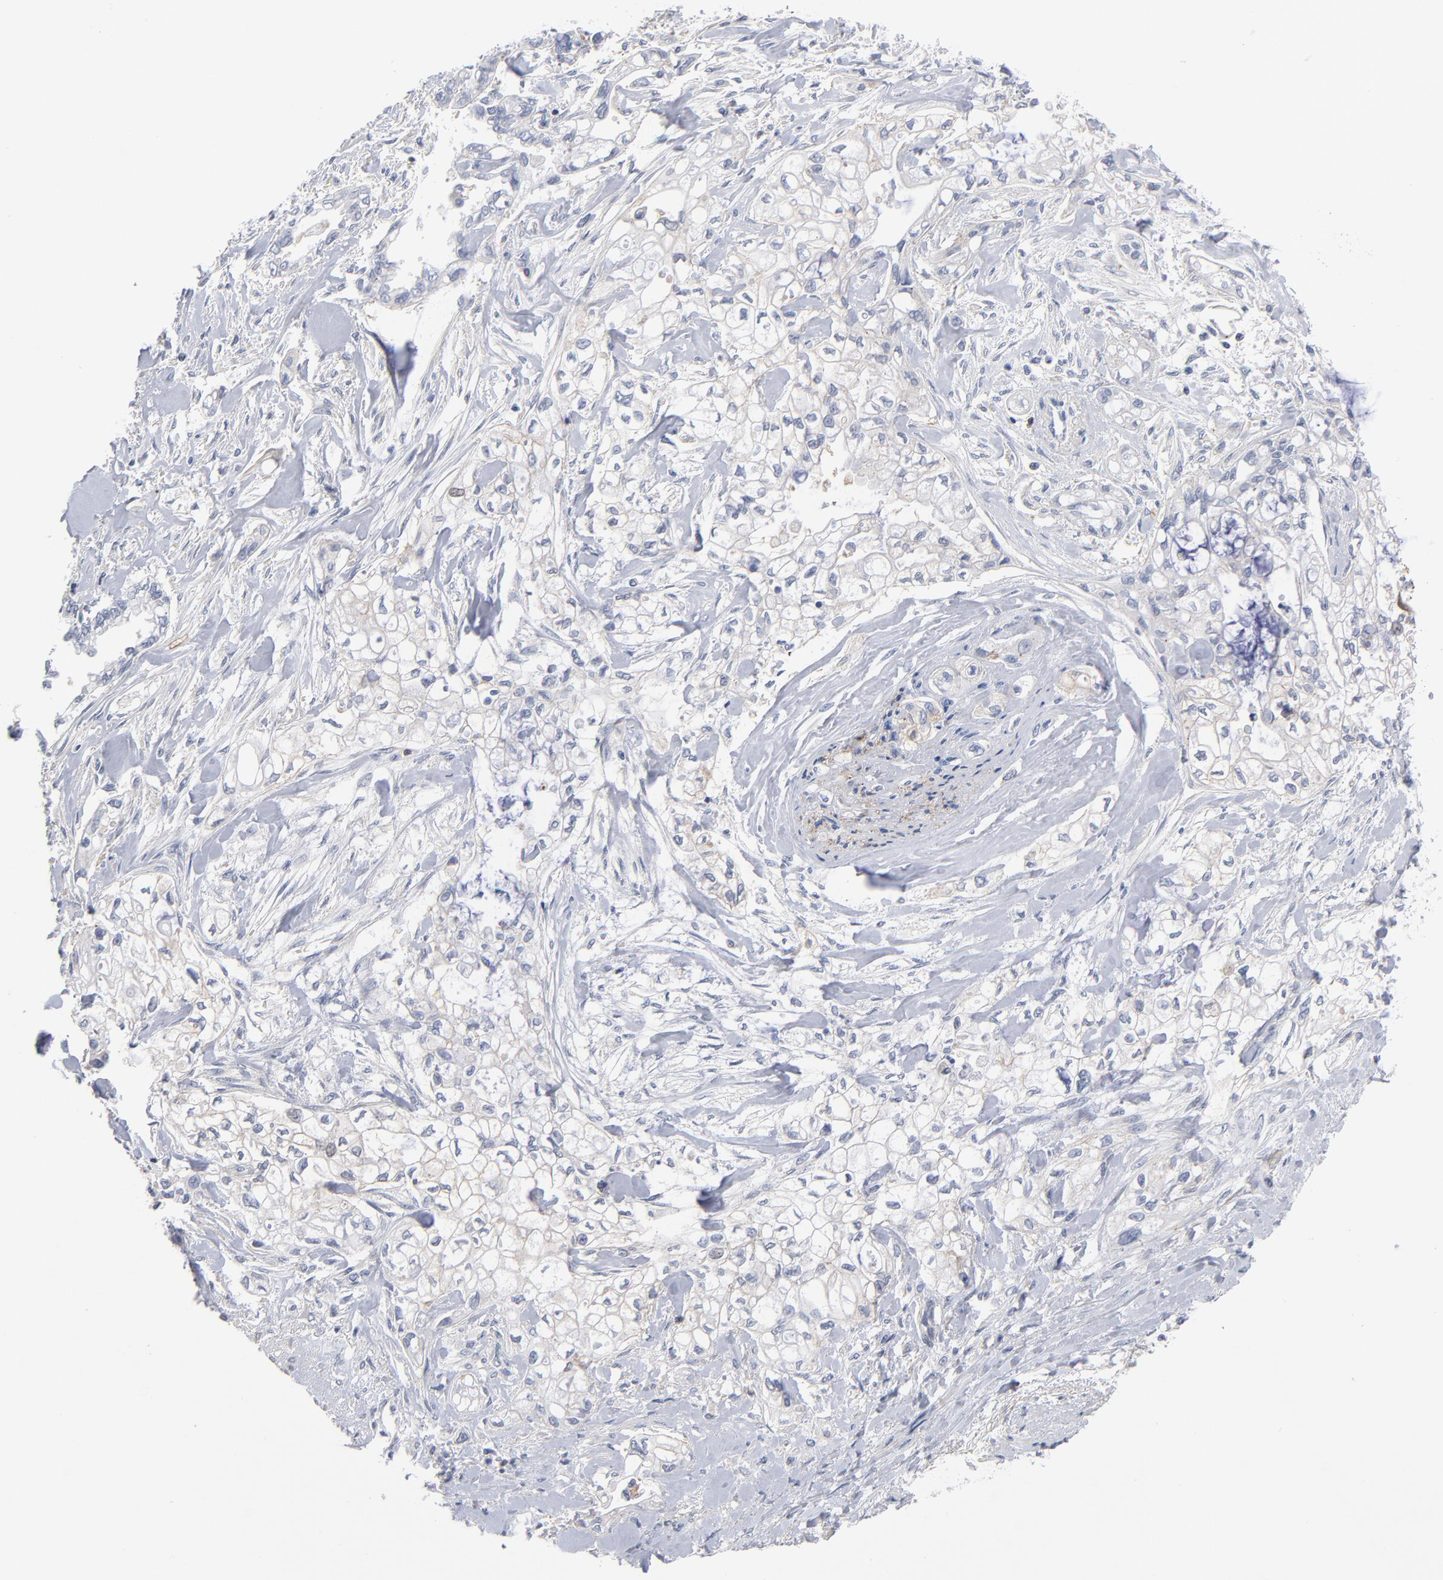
{"staining": {"intensity": "weak", "quantity": "25%-75%", "location": "cytoplasmic/membranous"}, "tissue": "pancreatic cancer", "cell_type": "Tumor cells", "image_type": "cancer", "snomed": [{"axis": "morphology", "description": "Normal tissue, NOS"}, {"axis": "topography", "description": "Pancreas"}], "caption": "DAB (3,3'-diaminobenzidine) immunohistochemical staining of pancreatic cancer demonstrates weak cytoplasmic/membranous protein positivity in about 25%-75% of tumor cells. (DAB IHC with brightfield microscopy, high magnification).", "gene": "PDLIM2", "patient": {"sex": "male", "age": 42}}